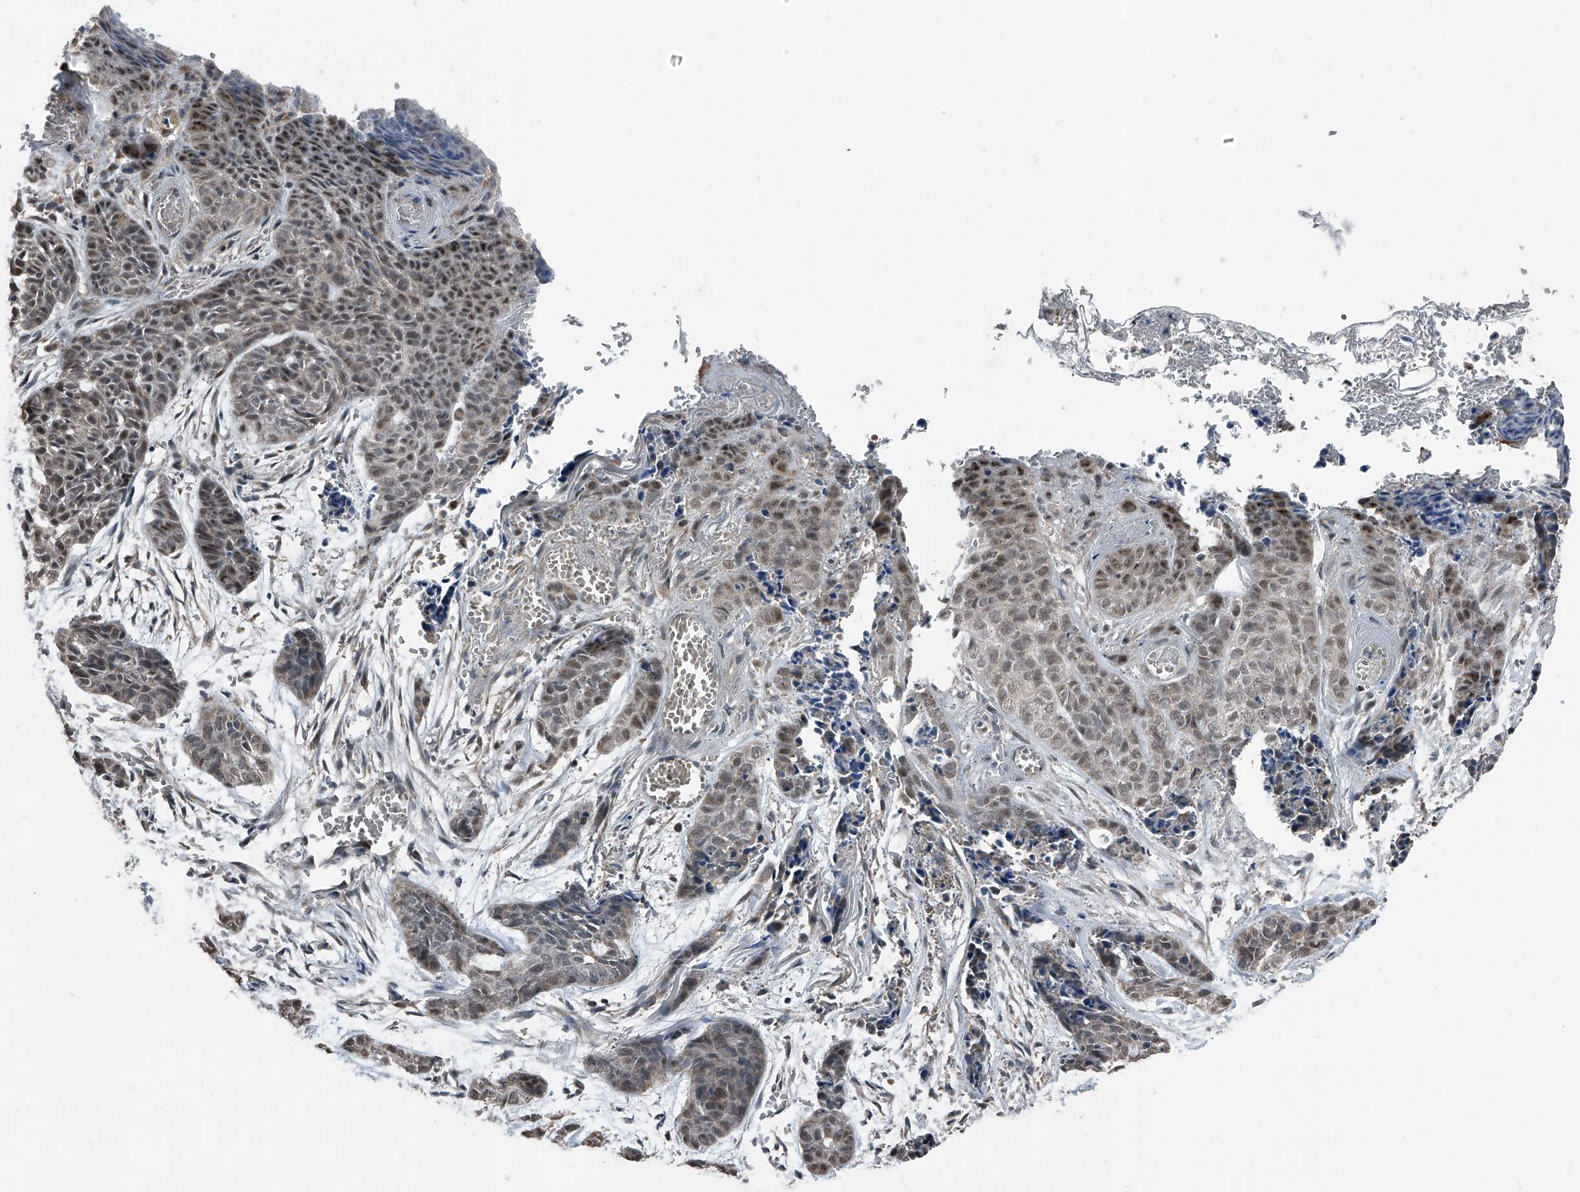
{"staining": {"intensity": "moderate", "quantity": "<25%", "location": "nuclear"}, "tissue": "skin cancer", "cell_type": "Tumor cells", "image_type": "cancer", "snomed": [{"axis": "morphology", "description": "Basal cell carcinoma"}, {"axis": "topography", "description": "Skin"}], "caption": "This is an image of immunohistochemistry (IHC) staining of basal cell carcinoma (skin), which shows moderate positivity in the nuclear of tumor cells.", "gene": "CHRNA7", "patient": {"sex": "female", "age": 64}}